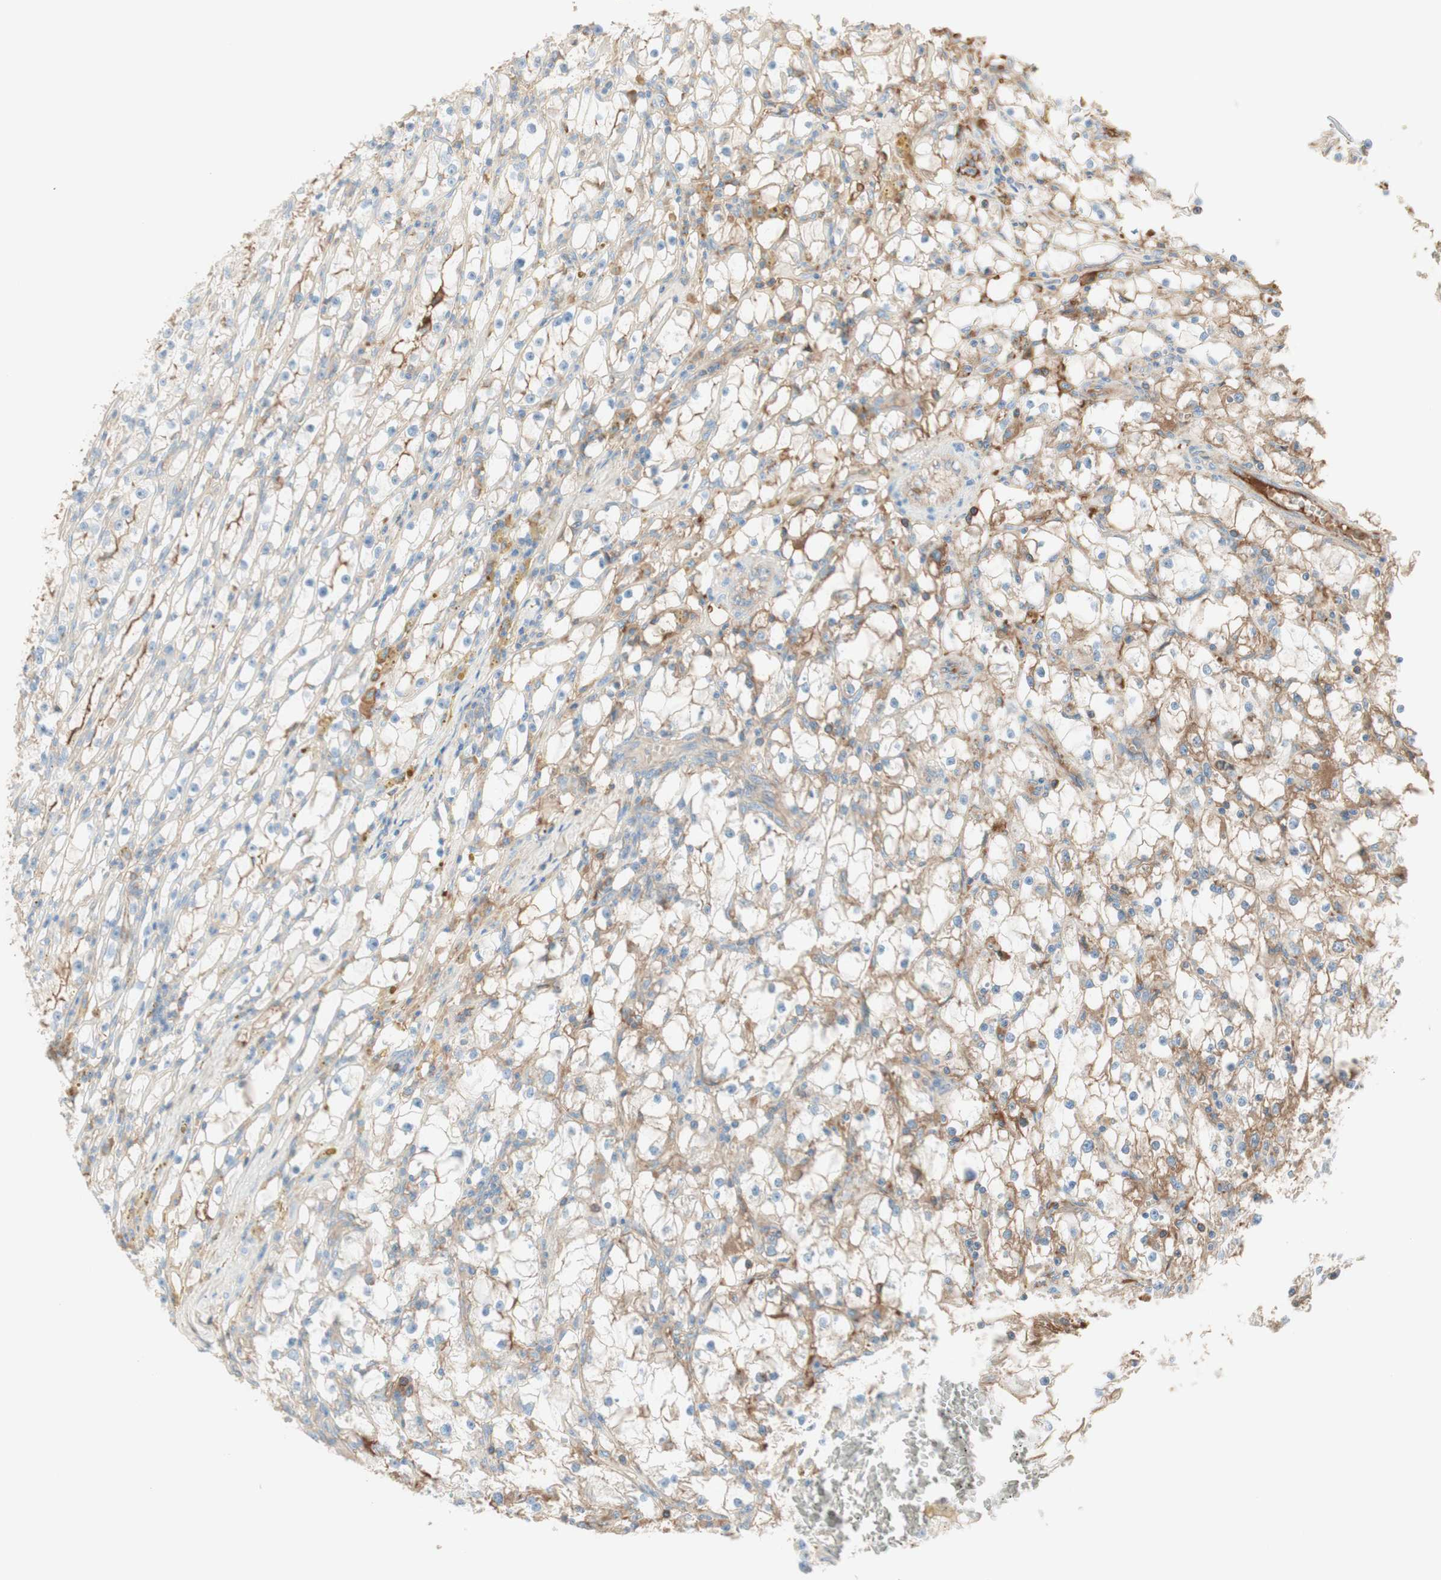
{"staining": {"intensity": "moderate", "quantity": ">75%", "location": "cytoplasmic/membranous"}, "tissue": "renal cancer", "cell_type": "Tumor cells", "image_type": "cancer", "snomed": [{"axis": "morphology", "description": "Adenocarcinoma, NOS"}, {"axis": "topography", "description": "Kidney"}], "caption": "Immunohistochemistry (IHC) (DAB) staining of adenocarcinoma (renal) demonstrates moderate cytoplasmic/membranous protein staining in approximately >75% of tumor cells.", "gene": "KNG1", "patient": {"sex": "male", "age": 56}}